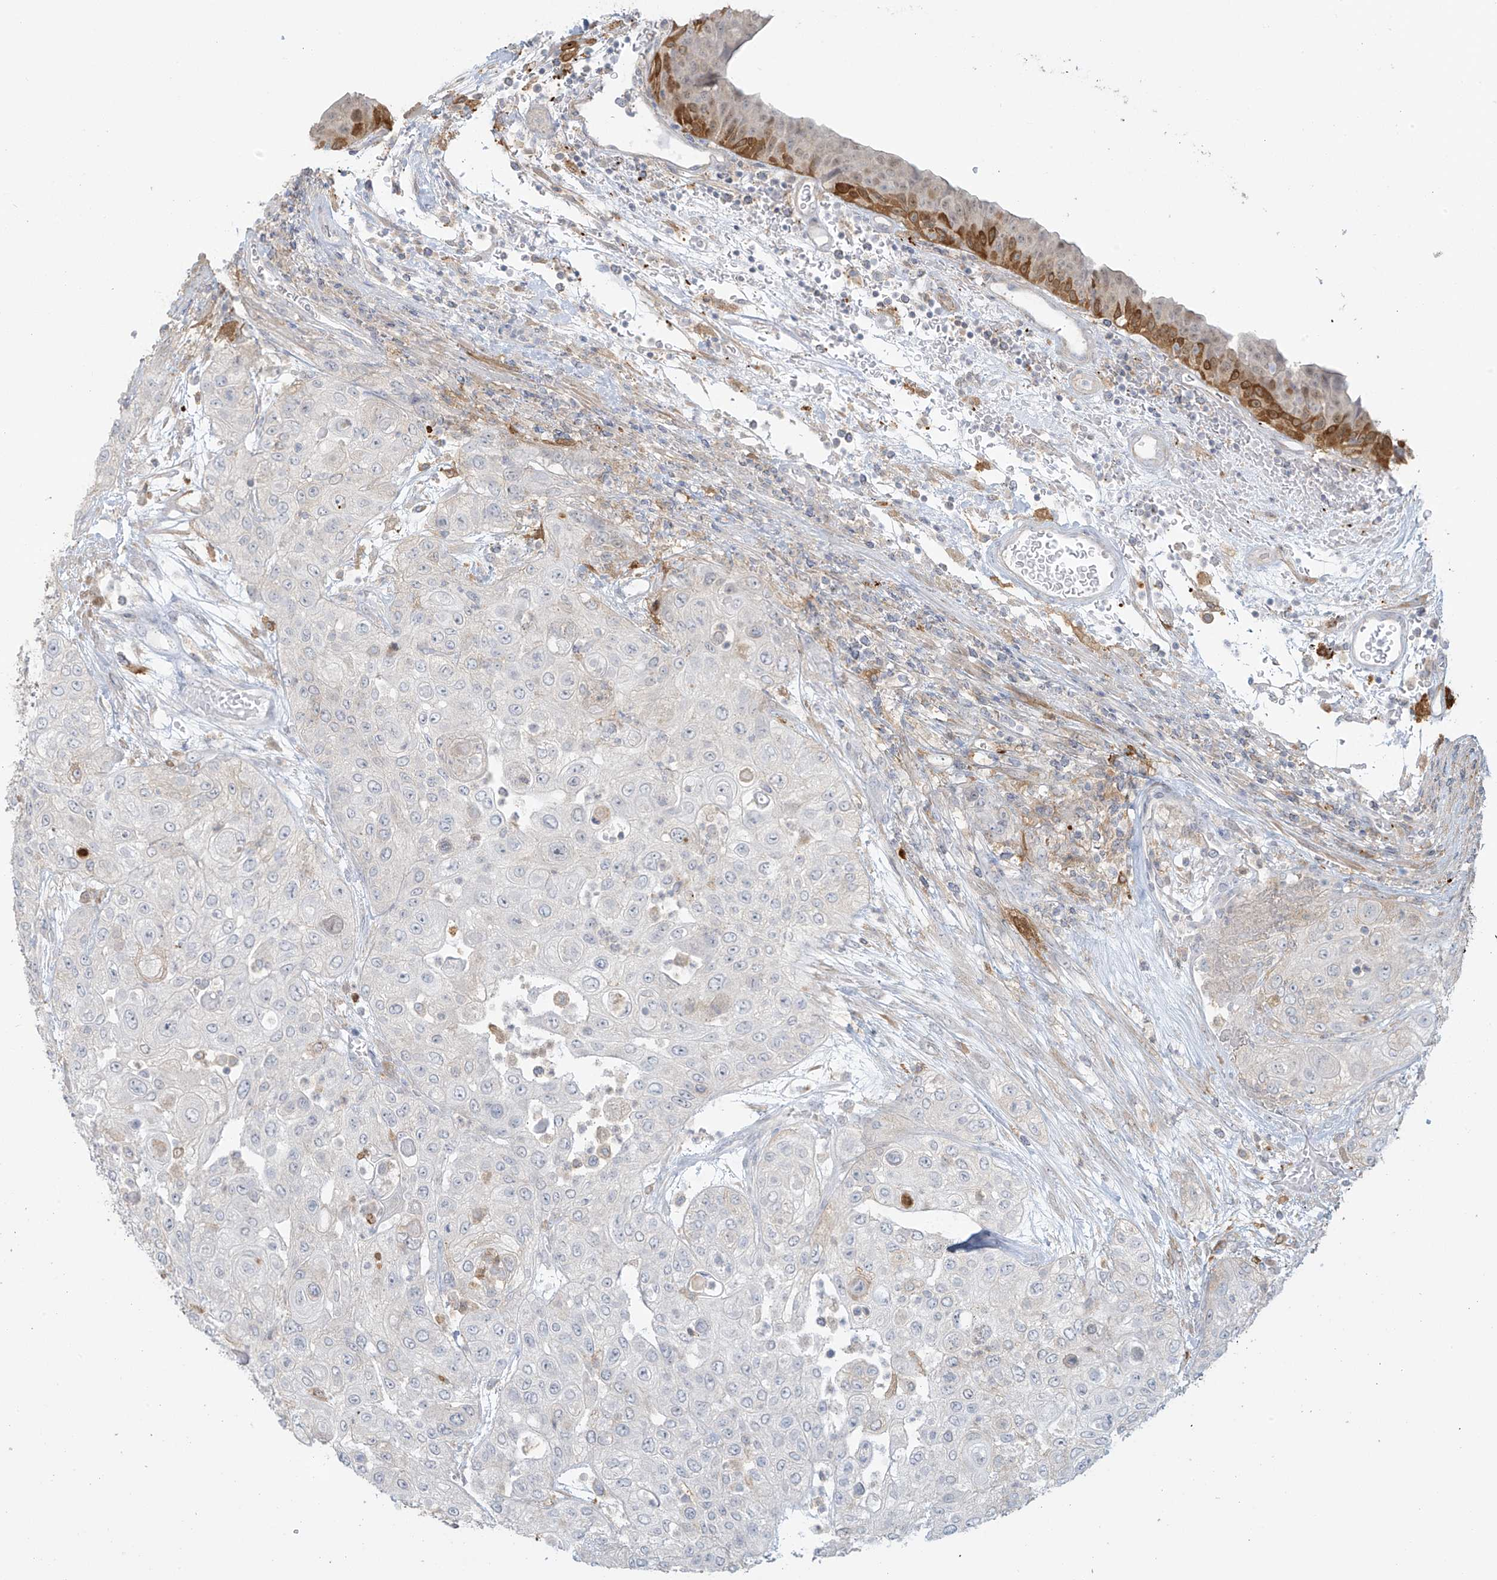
{"staining": {"intensity": "negative", "quantity": "none", "location": "none"}, "tissue": "urothelial cancer", "cell_type": "Tumor cells", "image_type": "cancer", "snomed": [{"axis": "morphology", "description": "Urothelial carcinoma, High grade"}, {"axis": "topography", "description": "Urinary bladder"}], "caption": "Urothelial carcinoma (high-grade) stained for a protein using immunohistochemistry (IHC) shows no positivity tumor cells.", "gene": "TAGAP", "patient": {"sex": "female", "age": 79}}